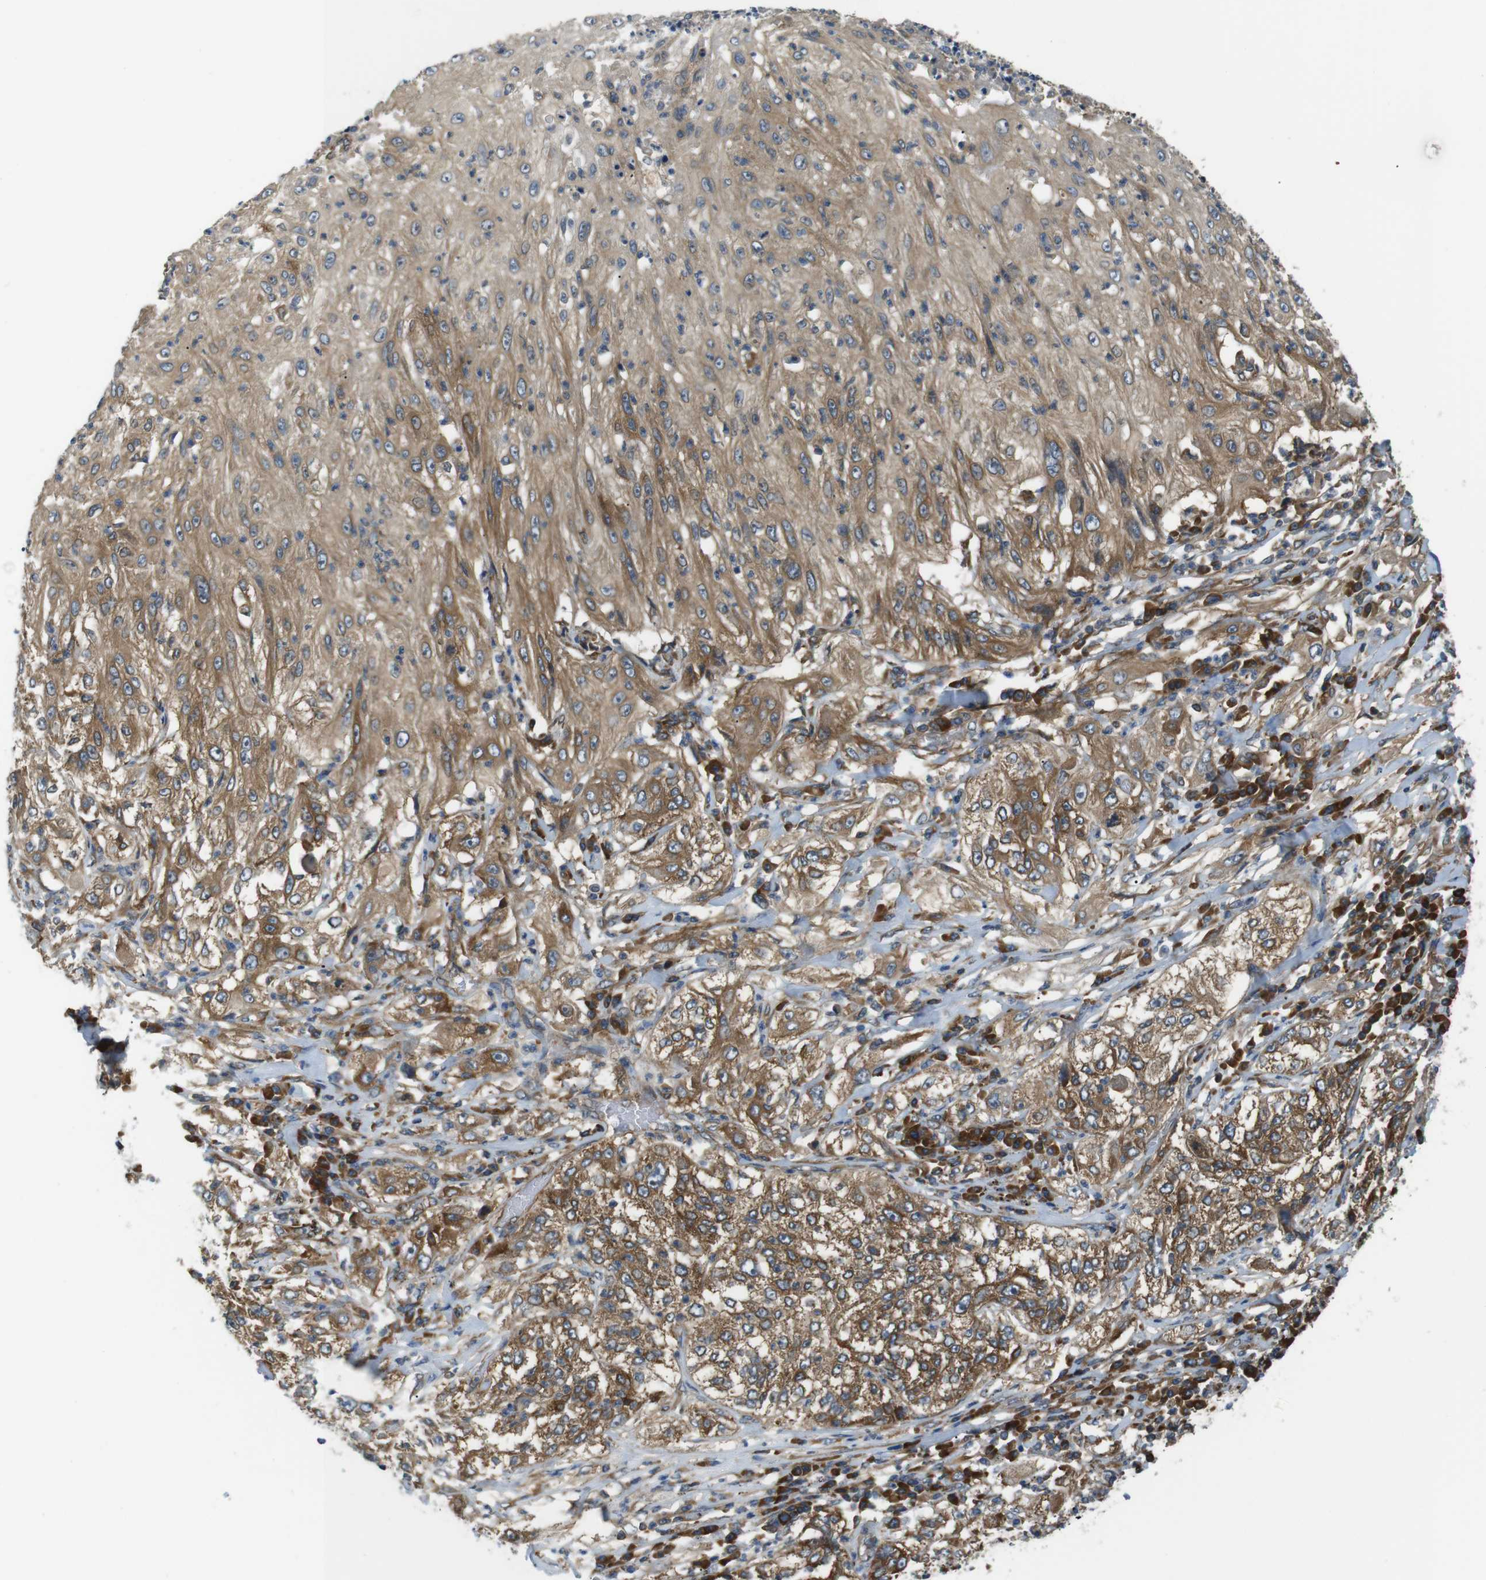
{"staining": {"intensity": "moderate", "quantity": ">75%", "location": "cytoplasmic/membranous"}, "tissue": "lung cancer", "cell_type": "Tumor cells", "image_type": "cancer", "snomed": [{"axis": "morphology", "description": "Inflammation, NOS"}, {"axis": "morphology", "description": "Squamous cell carcinoma, NOS"}, {"axis": "topography", "description": "Lymph node"}, {"axis": "topography", "description": "Soft tissue"}, {"axis": "topography", "description": "Lung"}], "caption": "Lung cancer was stained to show a protein in brown. There is medium levels of moderate cytoplasmic/membranous expression in about >75% of tumor cells.", "gene": "TSC1", "patient": {"sex": "male", "age": 66}}